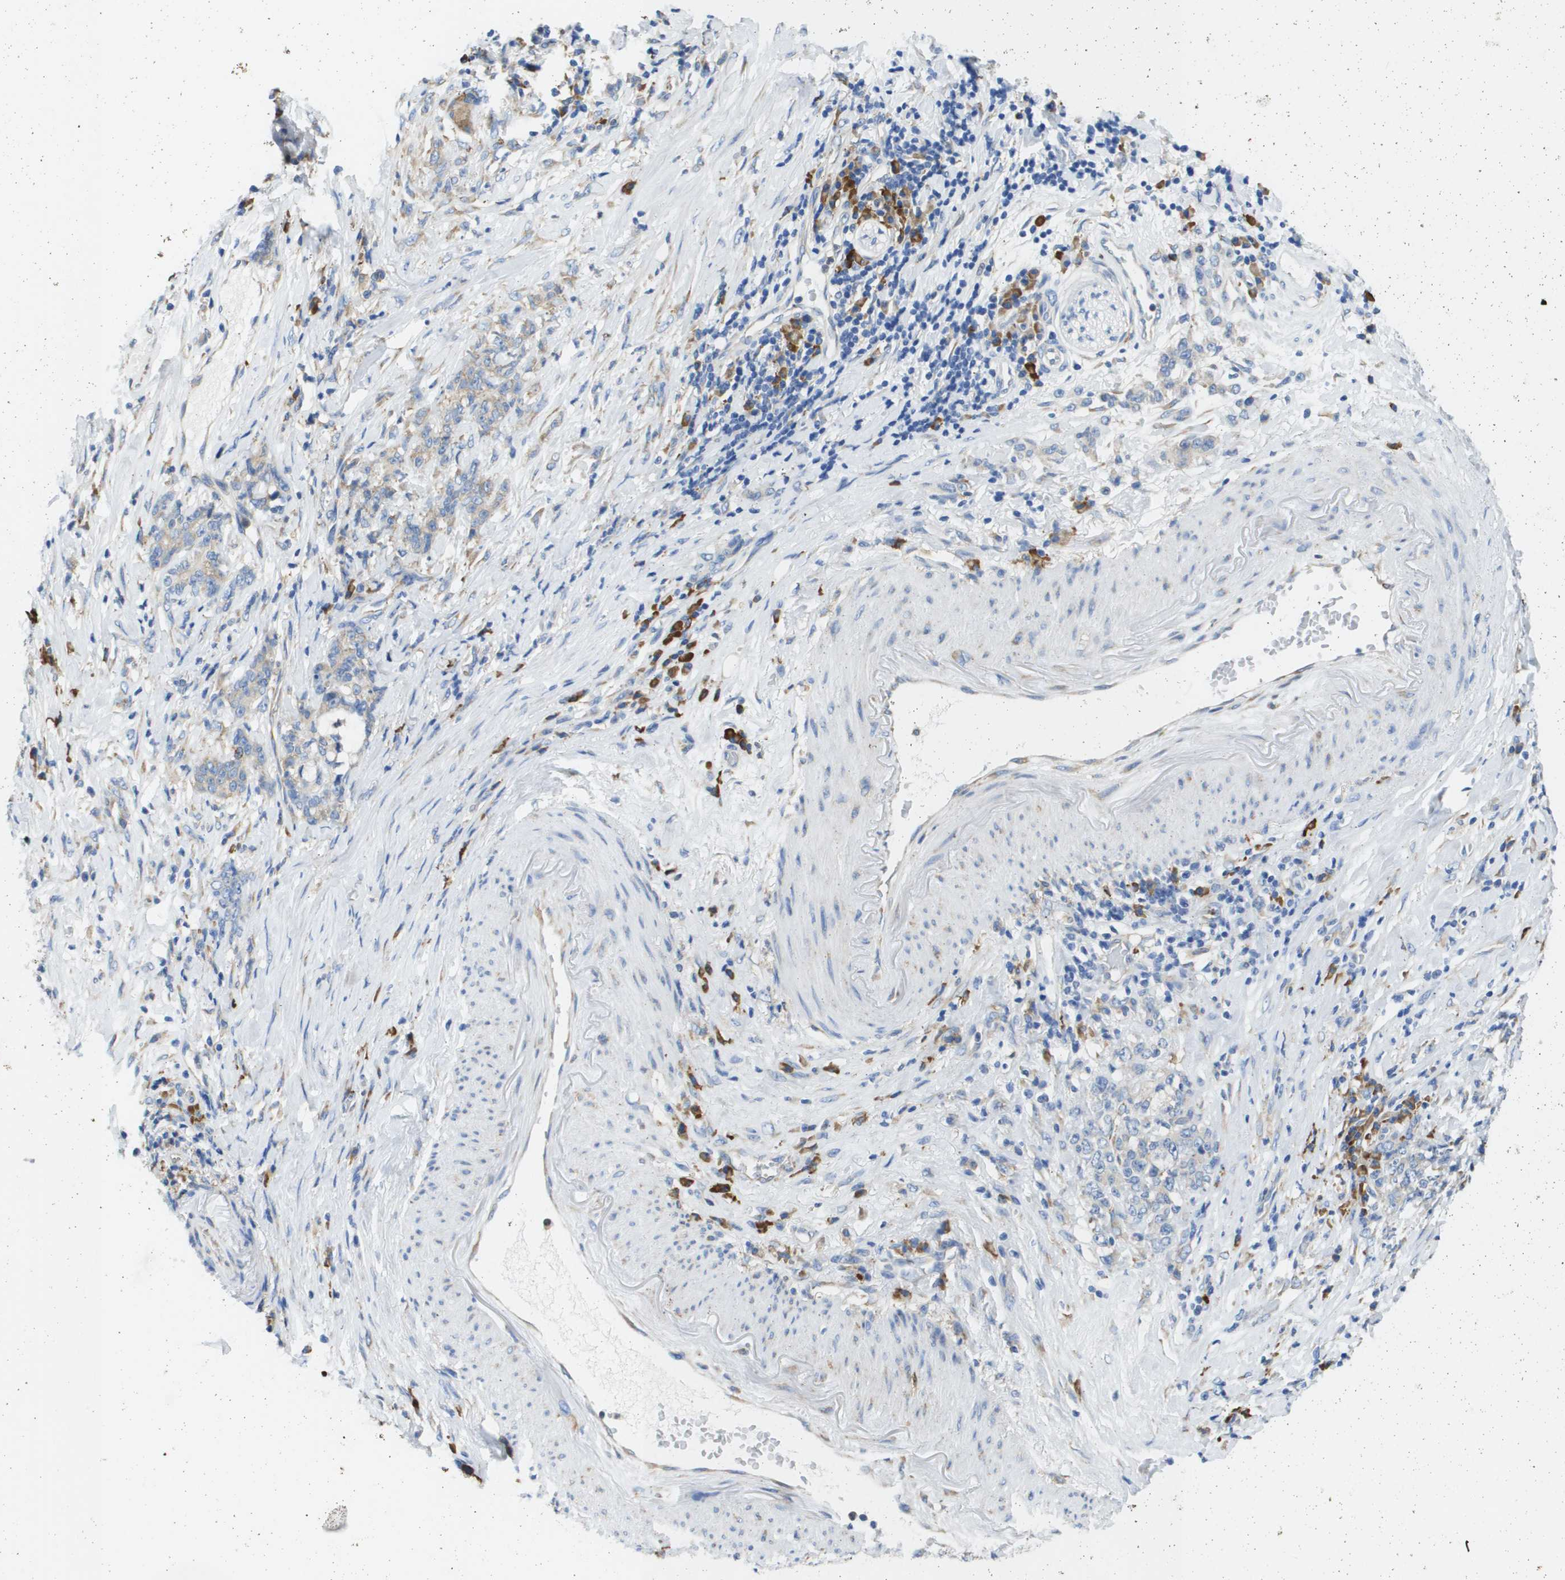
{"staining": {"intensity": "weak", "quantity": "25%-75%", "location": "cytoplasmic/membranous"}, "tissue": "stomach cancer", "cell_type": "Tumor cells", "image_type": "cancer", "snomed": [{"axis": "morphology", "description": "Adenocarcinoma, NOS"}, {"axis": "topography", "description": "Stomach, lower"}], "caption": "About 25%-75% of tumor cells in stomach adenocarcinoma demonstrate weak cytoplasmic/membranous protein expression as visualized by brown immunohistochemical staining.", "gene": "SDR42E1", "patient": {"sex": "male", "age": 88}}